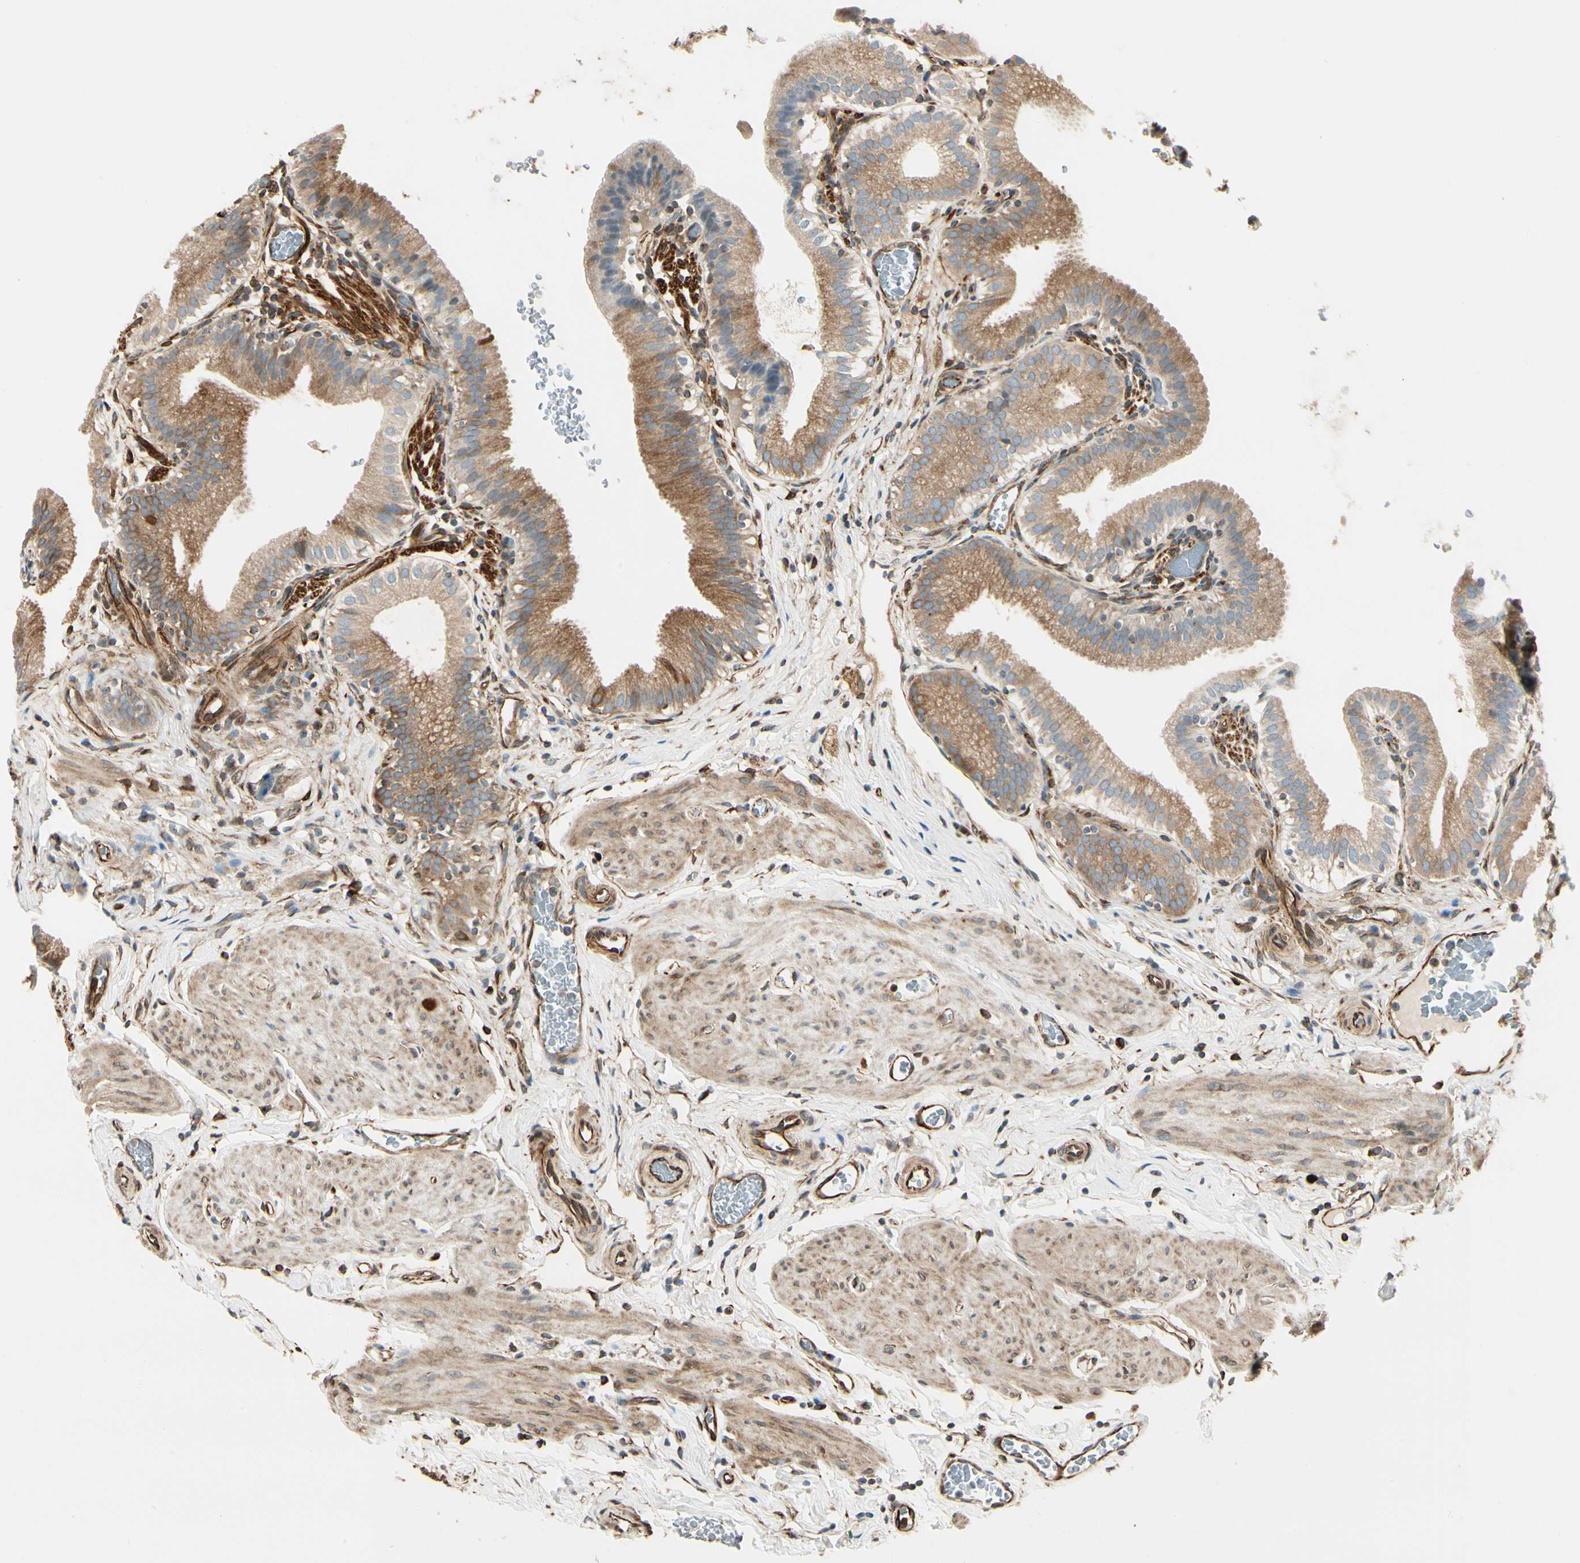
{"staining": {"intensity": "moderate", "quantity": ">75%", "location": "cytoplasmic/membranous"}, "tissue": "gallbladder", "cell_type": "Glandular cells", "image_type": "normal", "snomed": [{"axis": "morphology", "description": "Normal tissue, NOS"}, {"axis": "topography", "description": "Gallbladder"}], "caption": "Brown immunohistochemical staining in benign human gallbladder exhibits moderate cytoplasmic/membranous expression in approximately >75% of glandular cells. (DAB = brown stain, brightfield microscopy at high magnification).", "gene": "FTH1", "patient": {"sex": "male", "age": 54}}